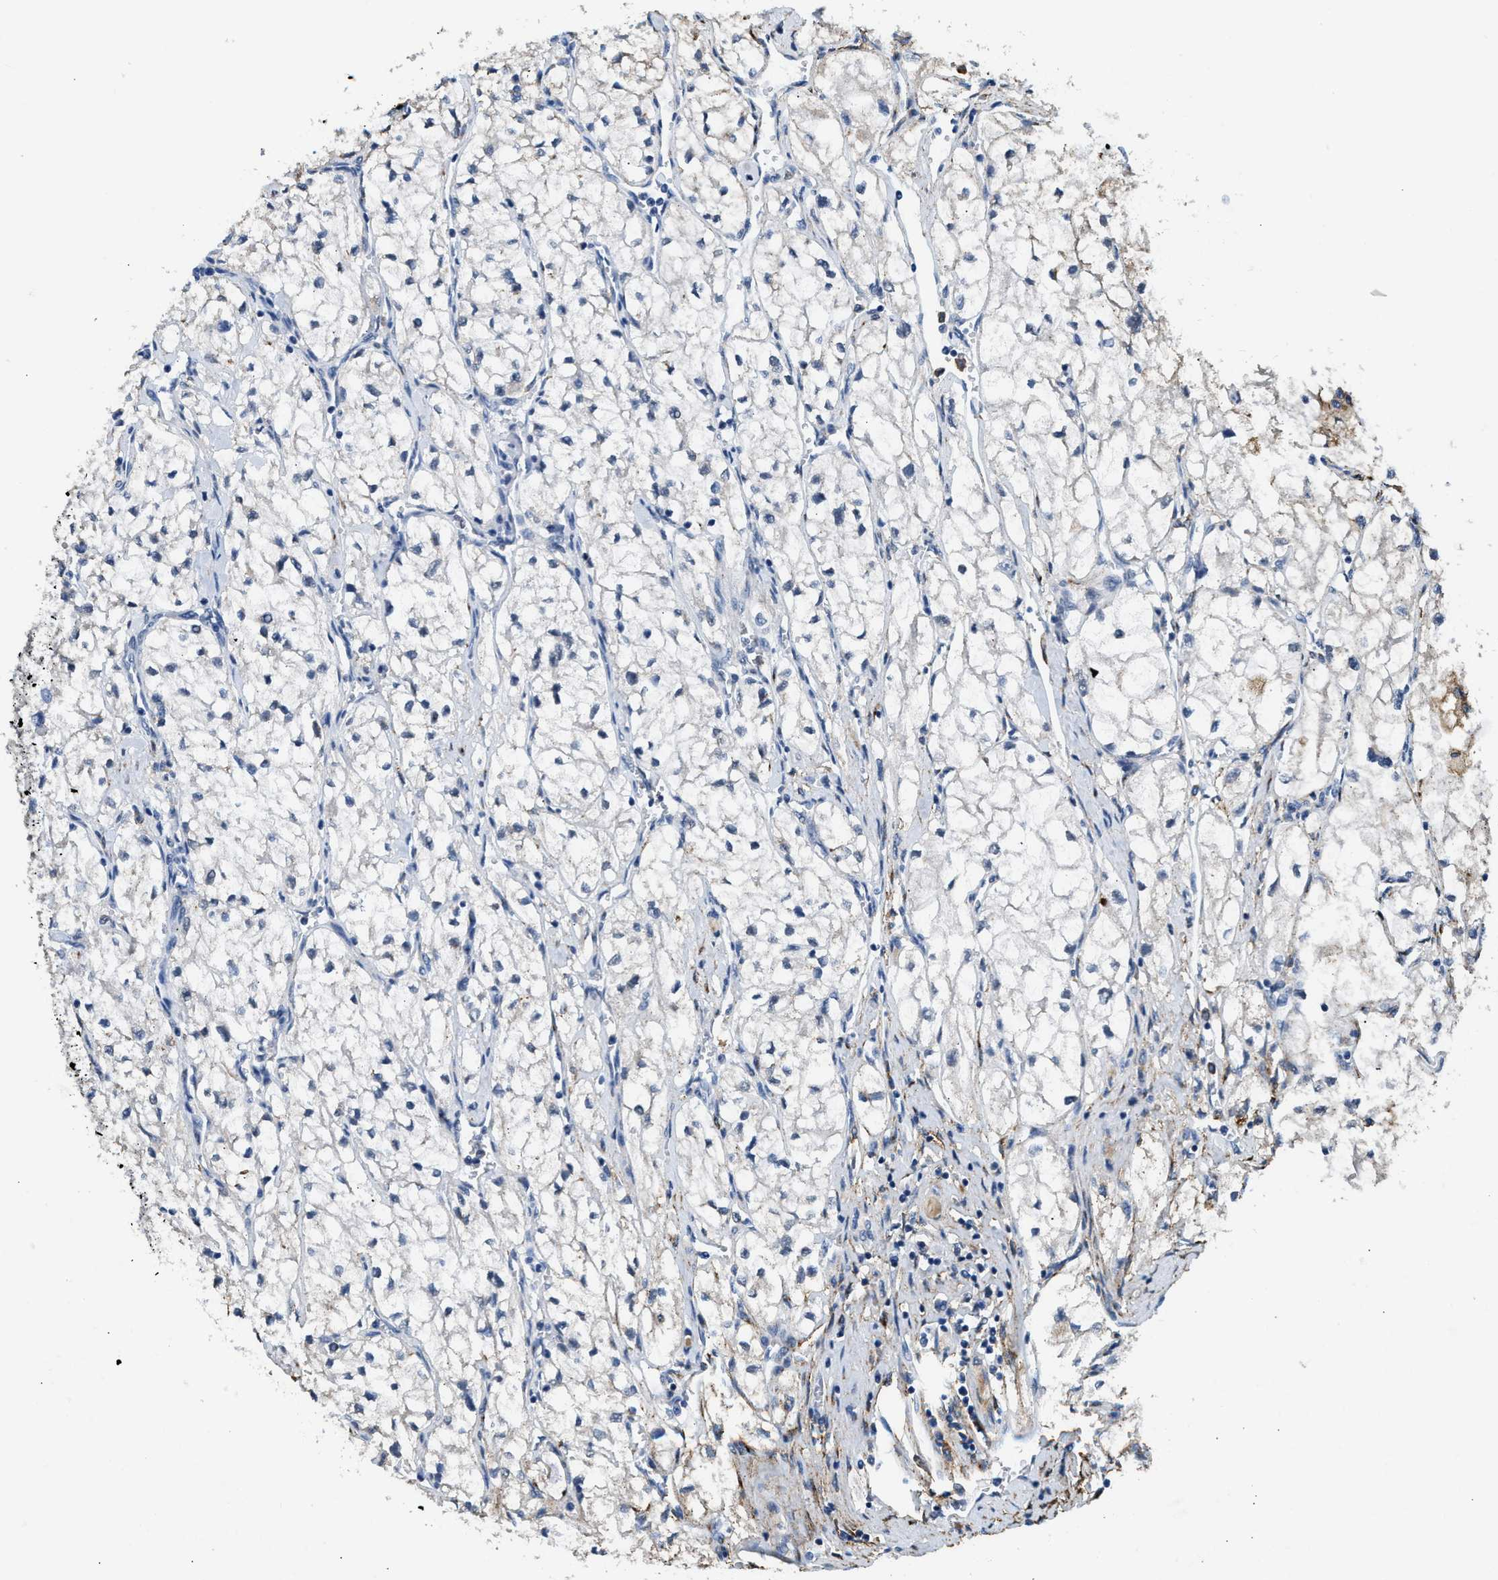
{"staining": {"intensity": "negative", "quantity": "none", "location": "none"}, "tissue": "renal cancer", "cell_type": "Tumor cells", "image_type": "cancer", "snomed": [{"axis": "morphology", "description": "Adenocarcinoma, NOS"}, {"axis": "topography", "description": "Kidney"}], "caption": "Immunohistochemistry photomicrograph of renal cancer stained for a protein (brown), which shows no positivity in tumor cells.", "gene": "LRP1", "patient": {"sex": "female", "age": 70}}